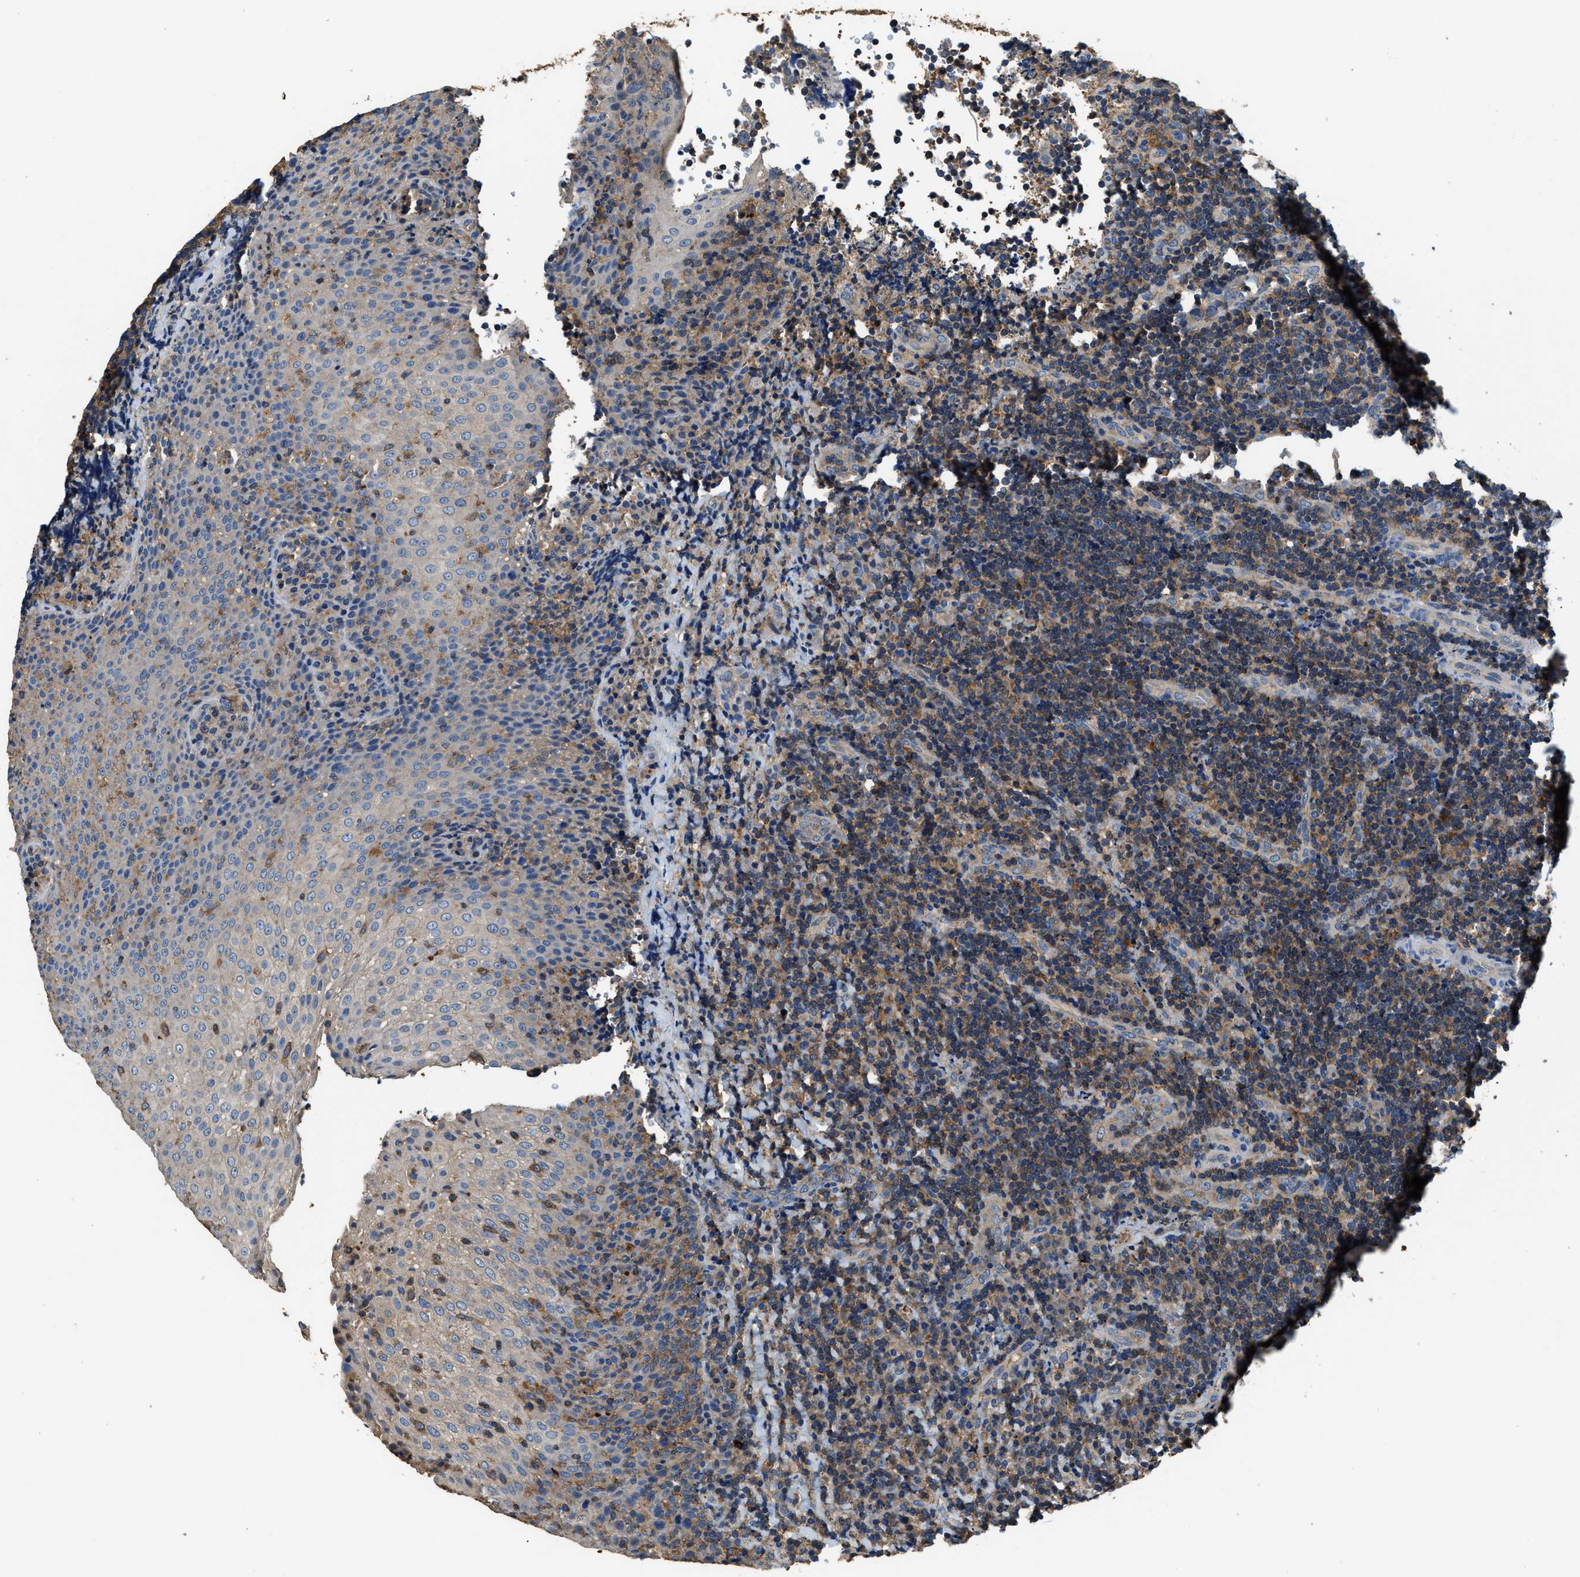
{"staining": {"intensity": "weak", "quantity": ">75%", "location": "cytoplasmic/membranous"}, "tissue": "lymphoma", "cell_type": "Tumor cells", "image_type": "cancer", "snomed": [{"axis": "morphology", "description": "Malignant lymphoma, non-Hodgkin's type, High grade"}, {"axis": "topography", "description": "Tonsil"}], "caption": "Human lymphoma stained with a protein marker exhibits weak staining in tumor cells.", "gene": "BLOC1S1", "patient": {"sex": "female", "age": 36}}